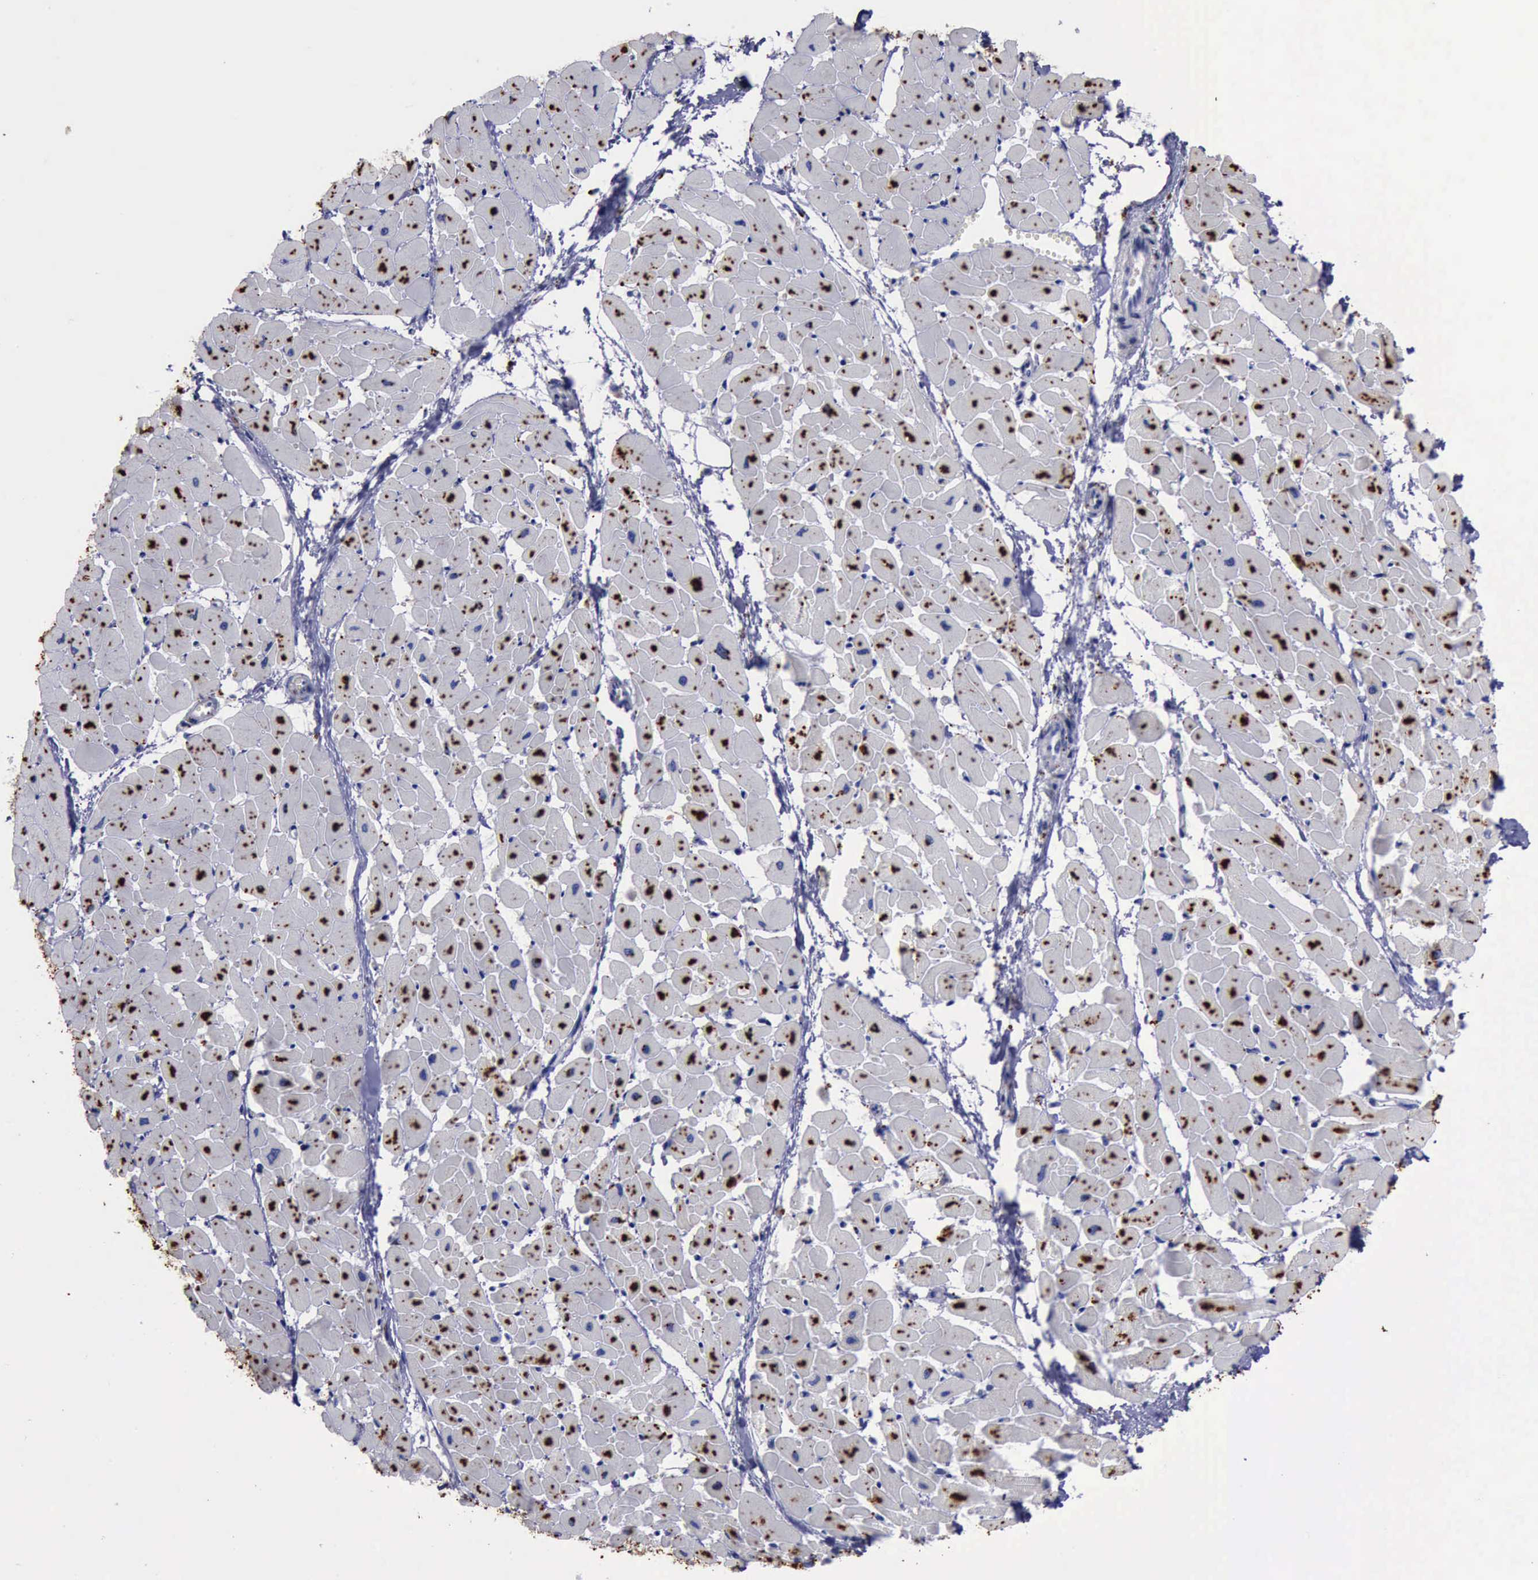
{"staining": {"intensity": "moderate", "quantity": ">75%", "location": "cytoplasmic/membranous"}, "tissue": "heart muscle", "cell_type": "Cardiomyocytes", "image_type": "normal", "snomed": [{"axis": "morphology", "description": "Normal tissue, NOS"}, {"axis": "topography", "description": "Heart"}], "caption": "A histopathology image of heart muscle stained for a protein reveals moderate cytoplasmic/membranous brown staining in cardiomyocytes. The staining was performed using DAB, with brown indicating positive protein expression. Nuclei are stained blue with hematoxylin.", "gene": "CTSD", "patient": {"sex": "female", "age": 19}}